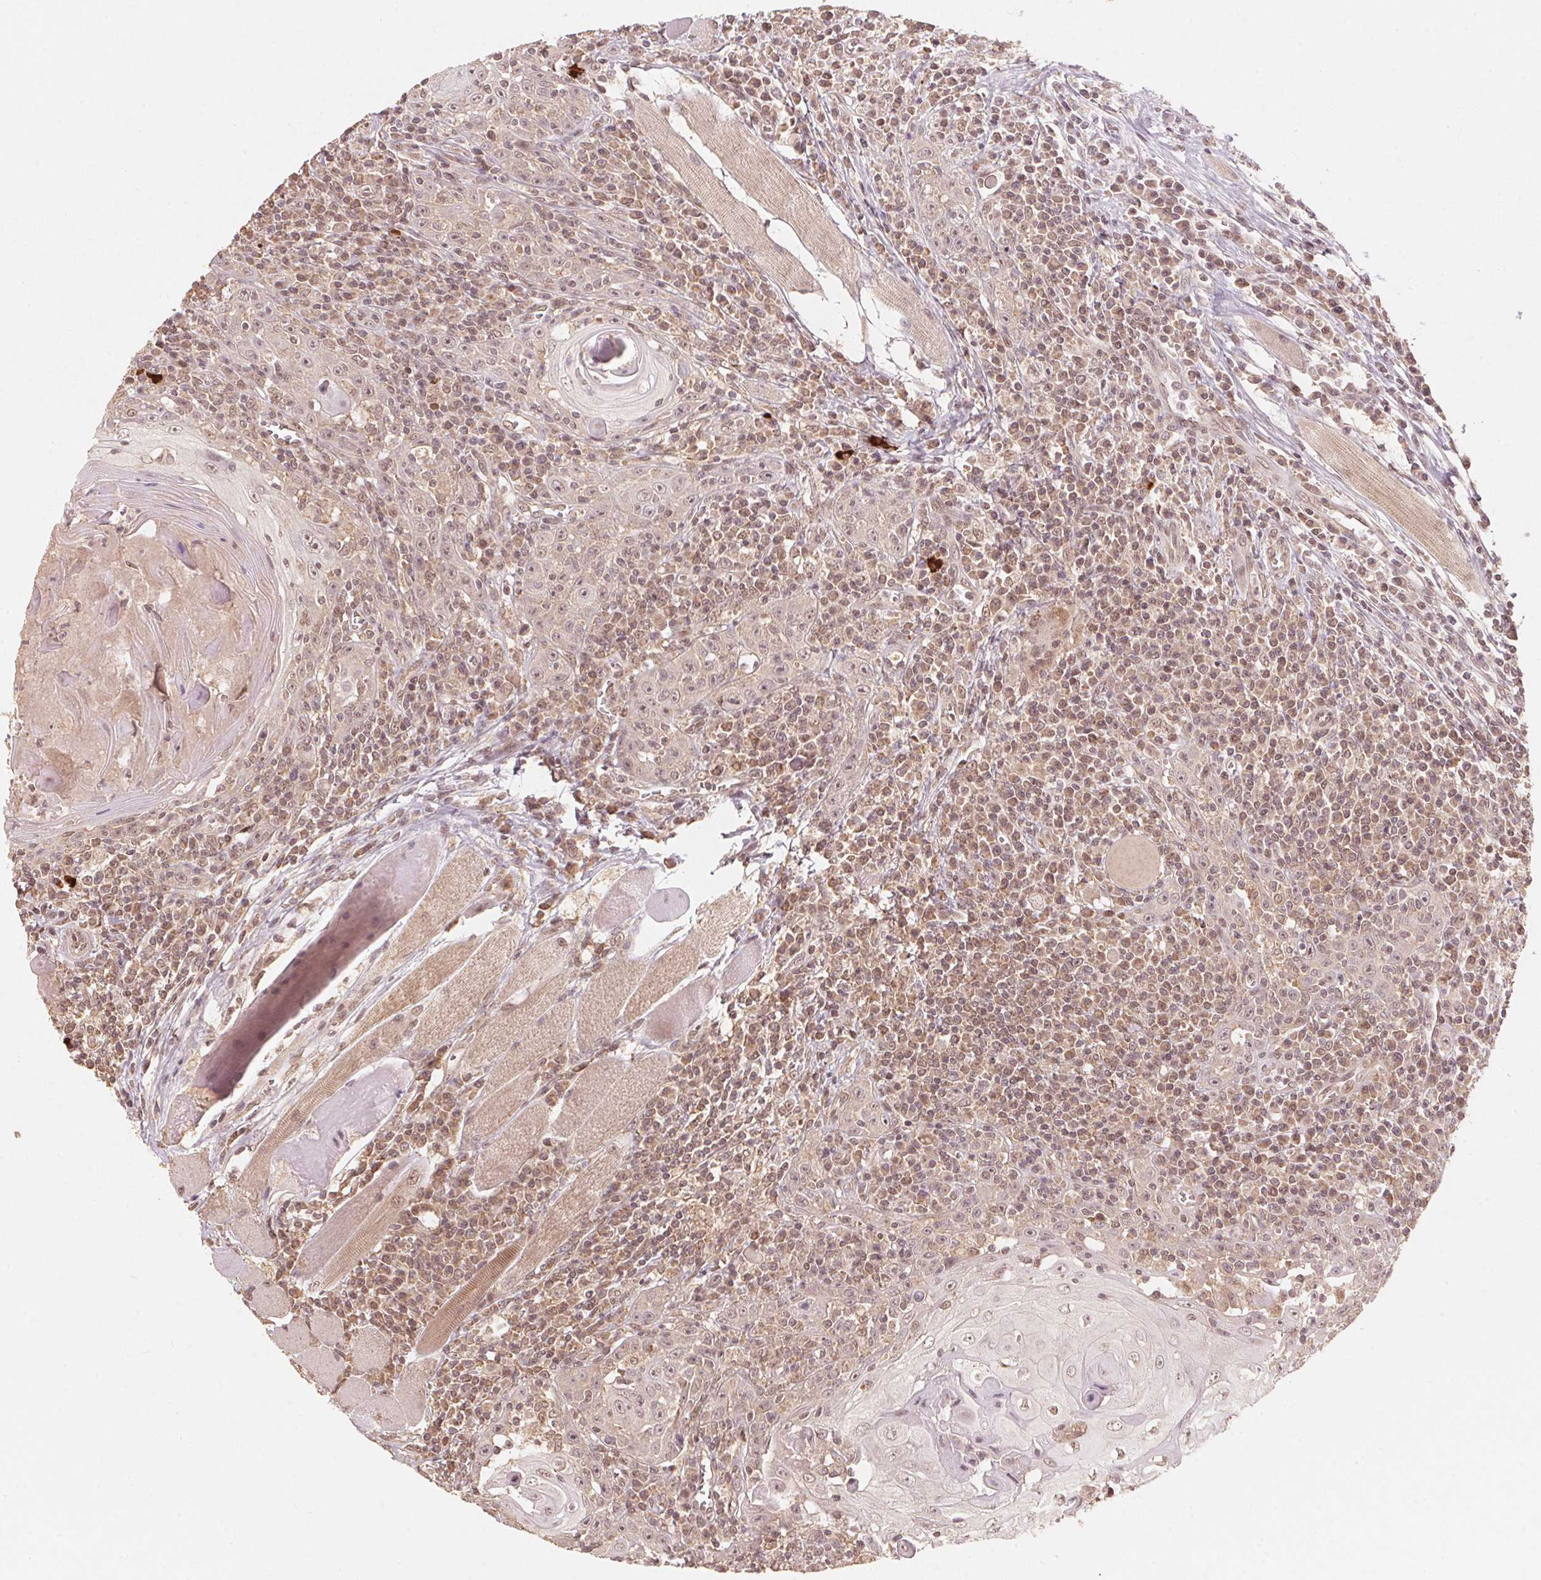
{"staining": {"intensity": "moderate", "quantity": ">75%", "location": "nuclear"}, "tissue": "head and neck cancer", "cell_type": "Tumor cells", "image_type": "cancer", "snomed": [{"axis": "morphology", "description": "Squamous cell carcinoma, NOS"}, {"axis": "topography", "description": "Head-Neck"}], "caption": "Protein expression analysis of head and neck cancer shows moderate nuclear positivity in about >75% of tumor cells.", "gene": "C2orf73", "patient": {"sex": "male", "age": 52}}